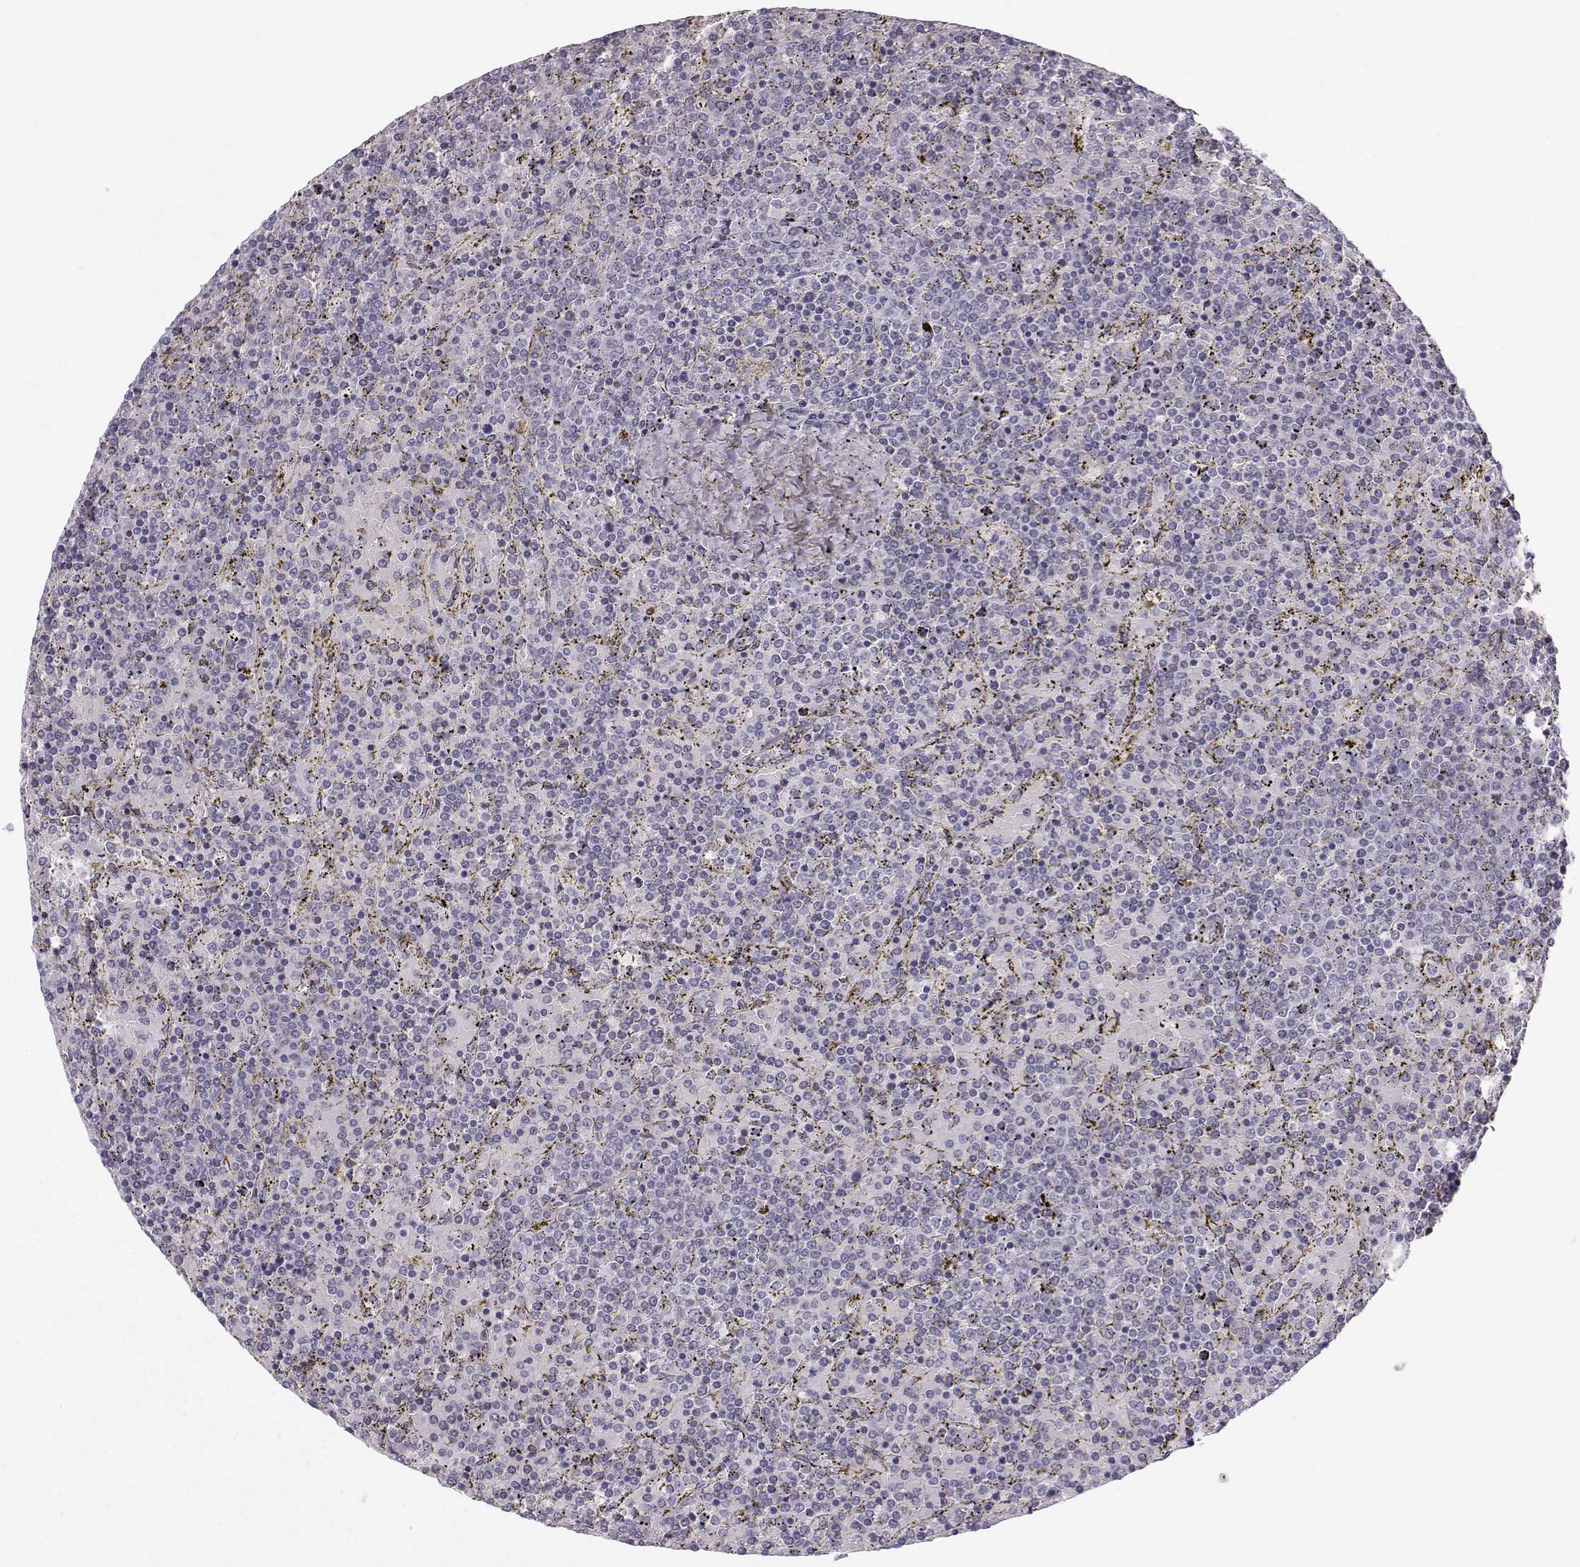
{"staining": {"intensity": "negative", "quantity": "none", "location": "none"}, "tissue": "lymphoma", "cell_type": "Tumor cells", "image_type": "cancer", "snomed": [{"axis": "morphology", "description": "Malignant lymphoma, non-Hodgkin's type, Low grade"}, {"axis": "topography", "description": "Spleen"}], "caption": "A photomicrograph of human malignant lymphoma, non-Hodgkin's type (low-grade) is negative for staining in tumor cells. (DAB (3,3'-diaminobenzidine) IHC with hematoxylin counter stain).", "gene": "ZNF185", "patient": {"sex": "female", "age": 77}}